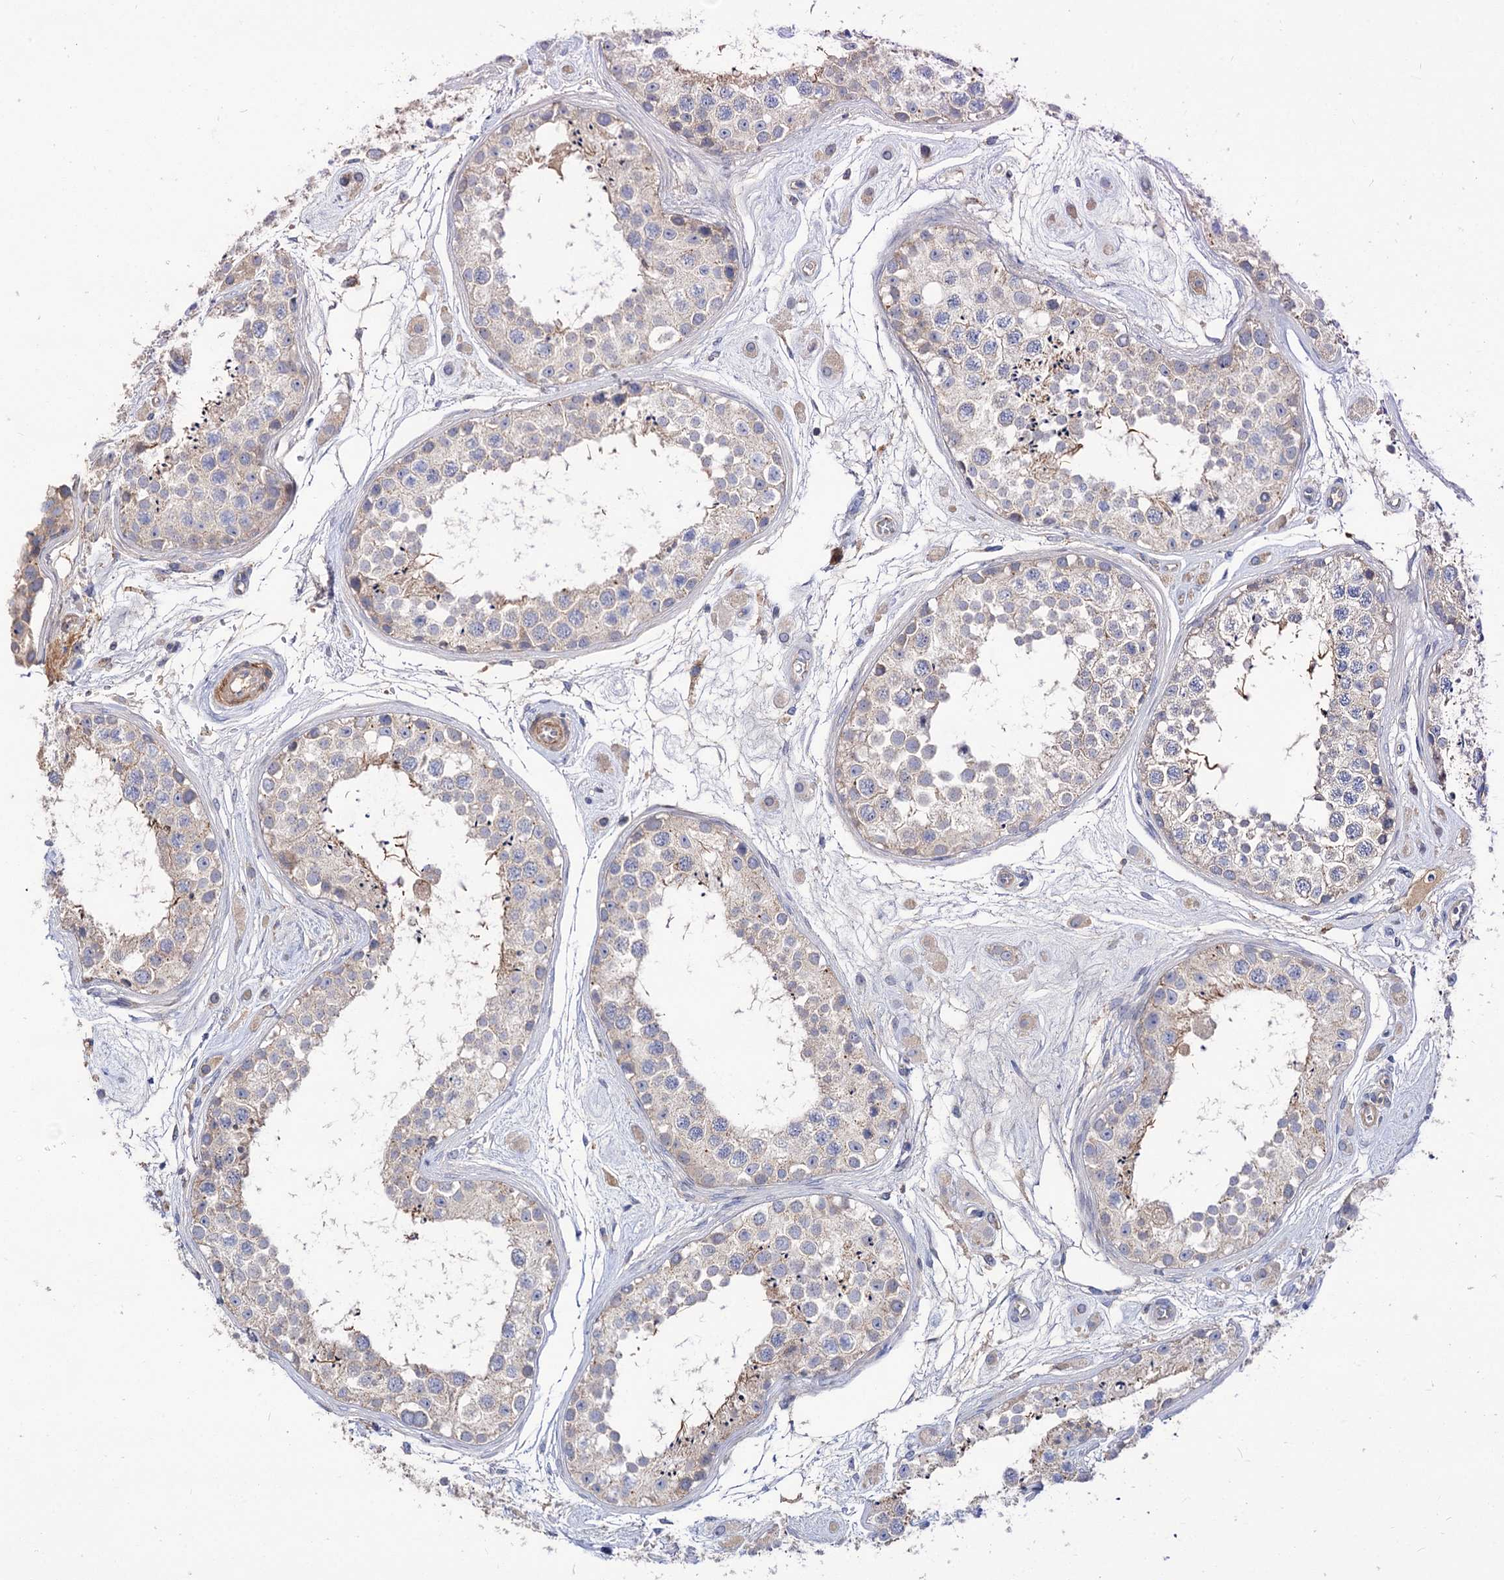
{"staining": {"intensity": "moderate", "quantity": "<25%", "location": "cytoplasmic/membranous"}, "tissue": "testis", "cell_type": "Cells in seminiferous ducts", "image_type": "normal", "snomed": [{"axis": "morphology", "description": "Normal tissue, NOS"}, {"axis": "topography", "description": "Testis"}], "caption": "Protein expression by immunohistochemistry displays moderate cytoplasmic/membranous staining in about <25% of cells in seminiferous ducts in benign testis.", "gene": "NUDCD2", "patient": {"sex": "male", "age": 25}}